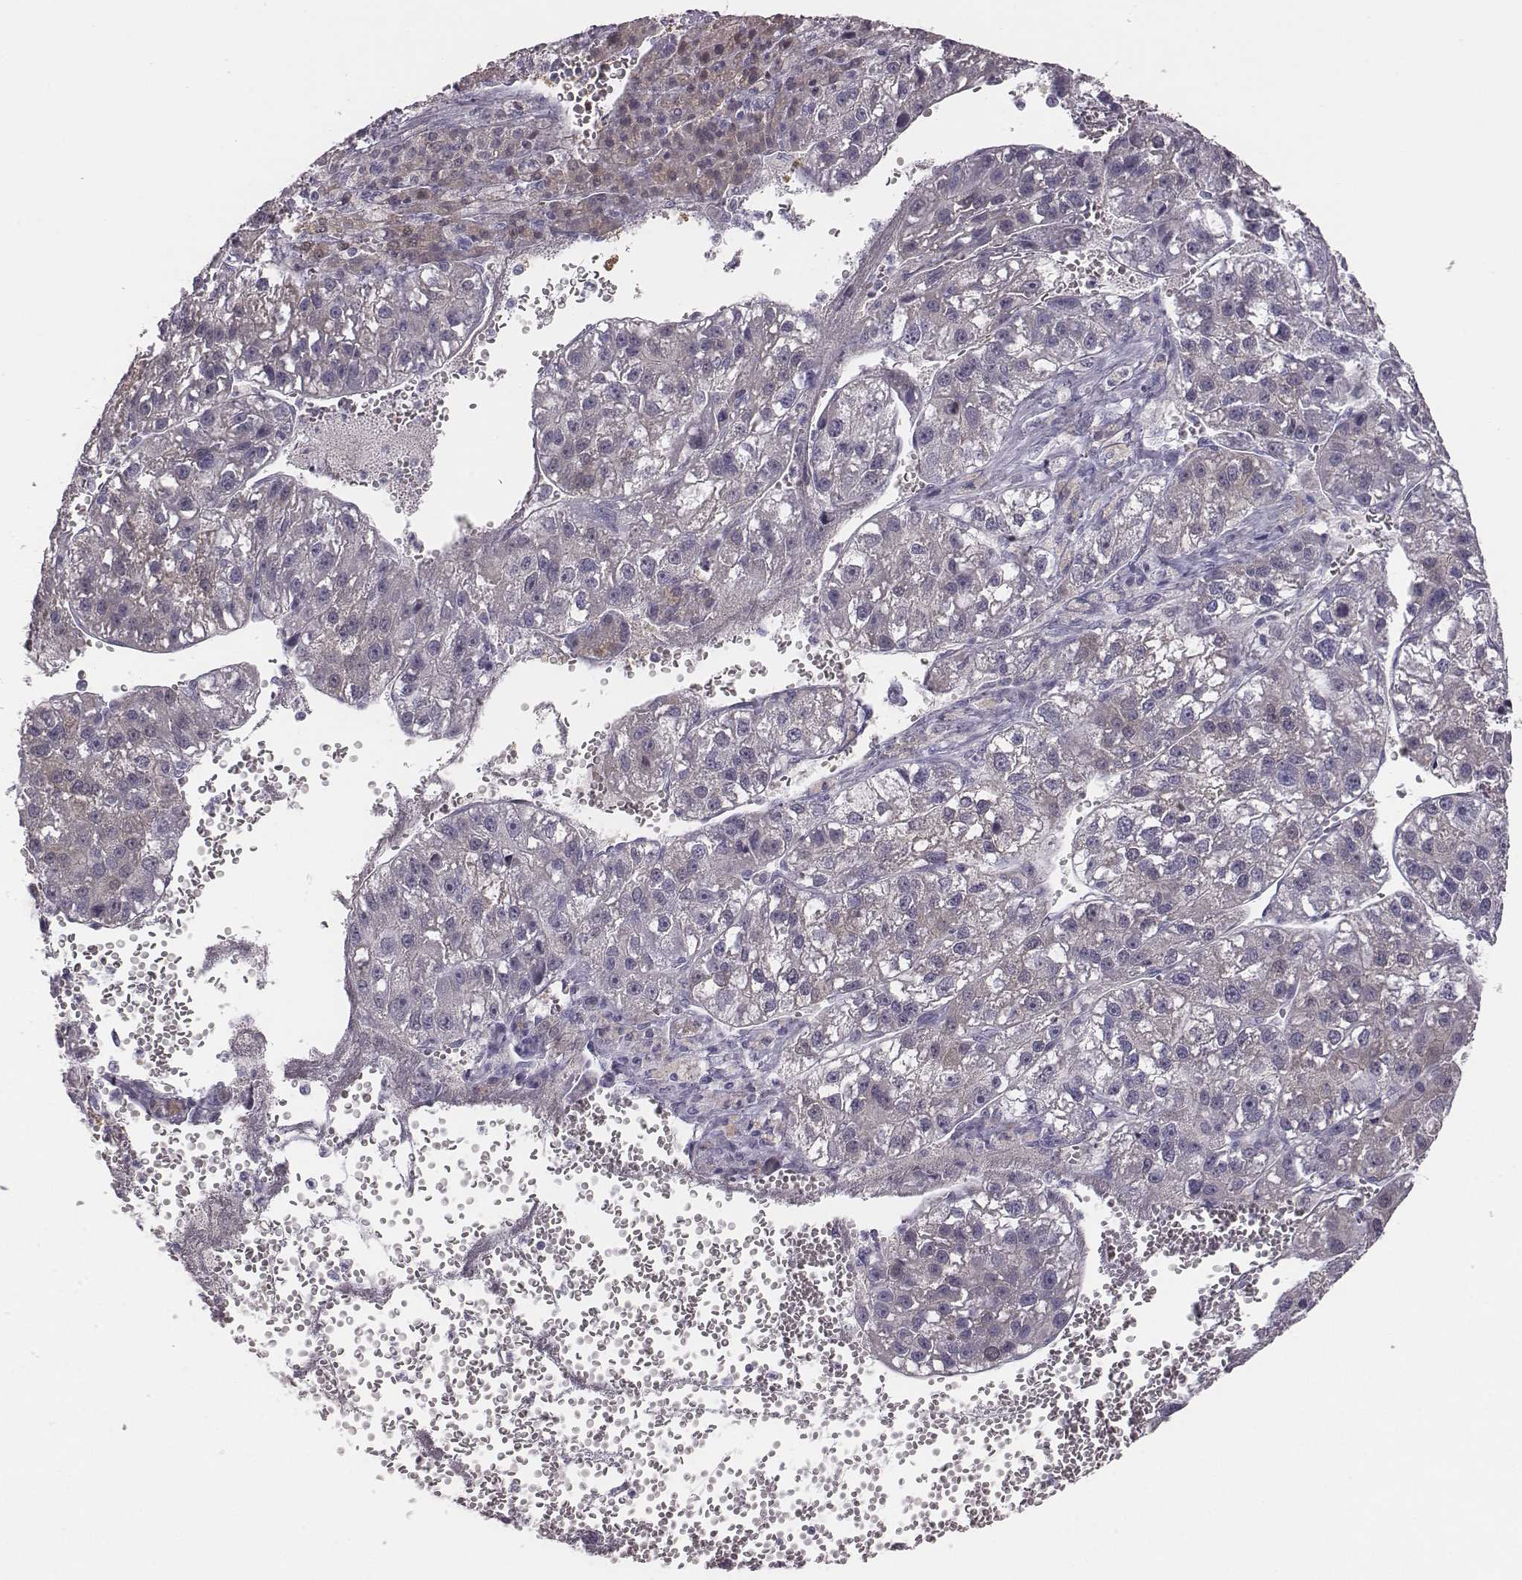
{"staining": {"intensity": "negative", "quantity": "none", "location": "none"}, "tissue": "liver cancer", "cell_type": "Tumor cells", "image_type": "cancer", "snomed": [{"axis": "morphology", "description": "Carcinoma, Hepatocellular, NOS"}, {"axis": "topography", "description": "Liver"}], "caption": "A high-resolution micrograph shows immunohistochemistry staining of hepatocellular carcinoma (liver), which shows no significant expression in tumor cells.", "gene": "CRISP1", "patient": {"sex": "female", "age": 70}}